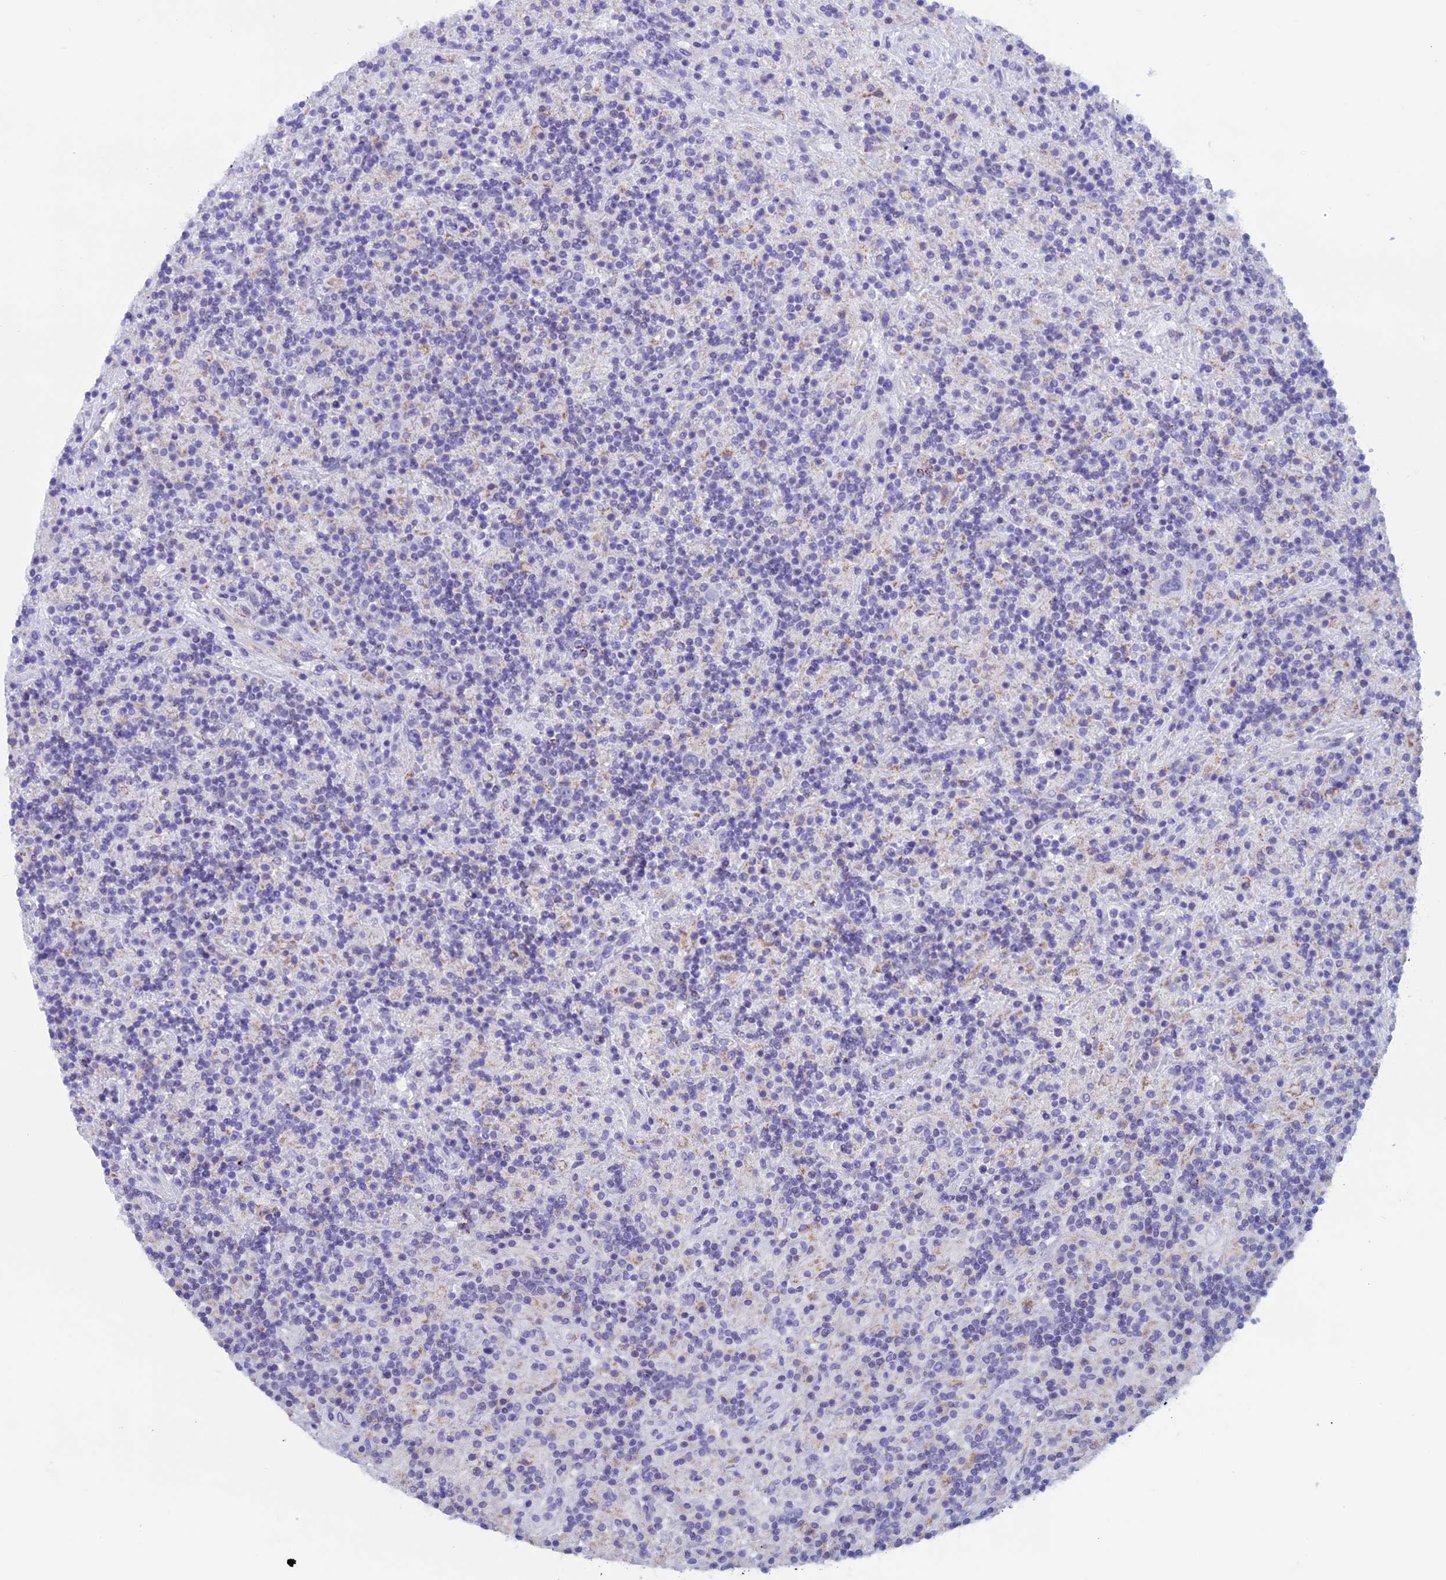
{"staining": {"intensity": "negative", "quantity": "none", "location": "none"}, "tissue": "lymphoma", "cell_type": "Tumor cells", "image_type": "cancer", "snomed": [{"axis": "morphology", "description": "Hodgkin's disease, NOS"}, {"axis": "topography", "description": "Lymph node"}], "caption": "Immunohistochemistry micrograph of human Hodgkin's disease stained for a protein (brown), which reveals no expression in tumor cells.", "gene": "ZNF563", "patient": {"sex": "male", "age": 70}}